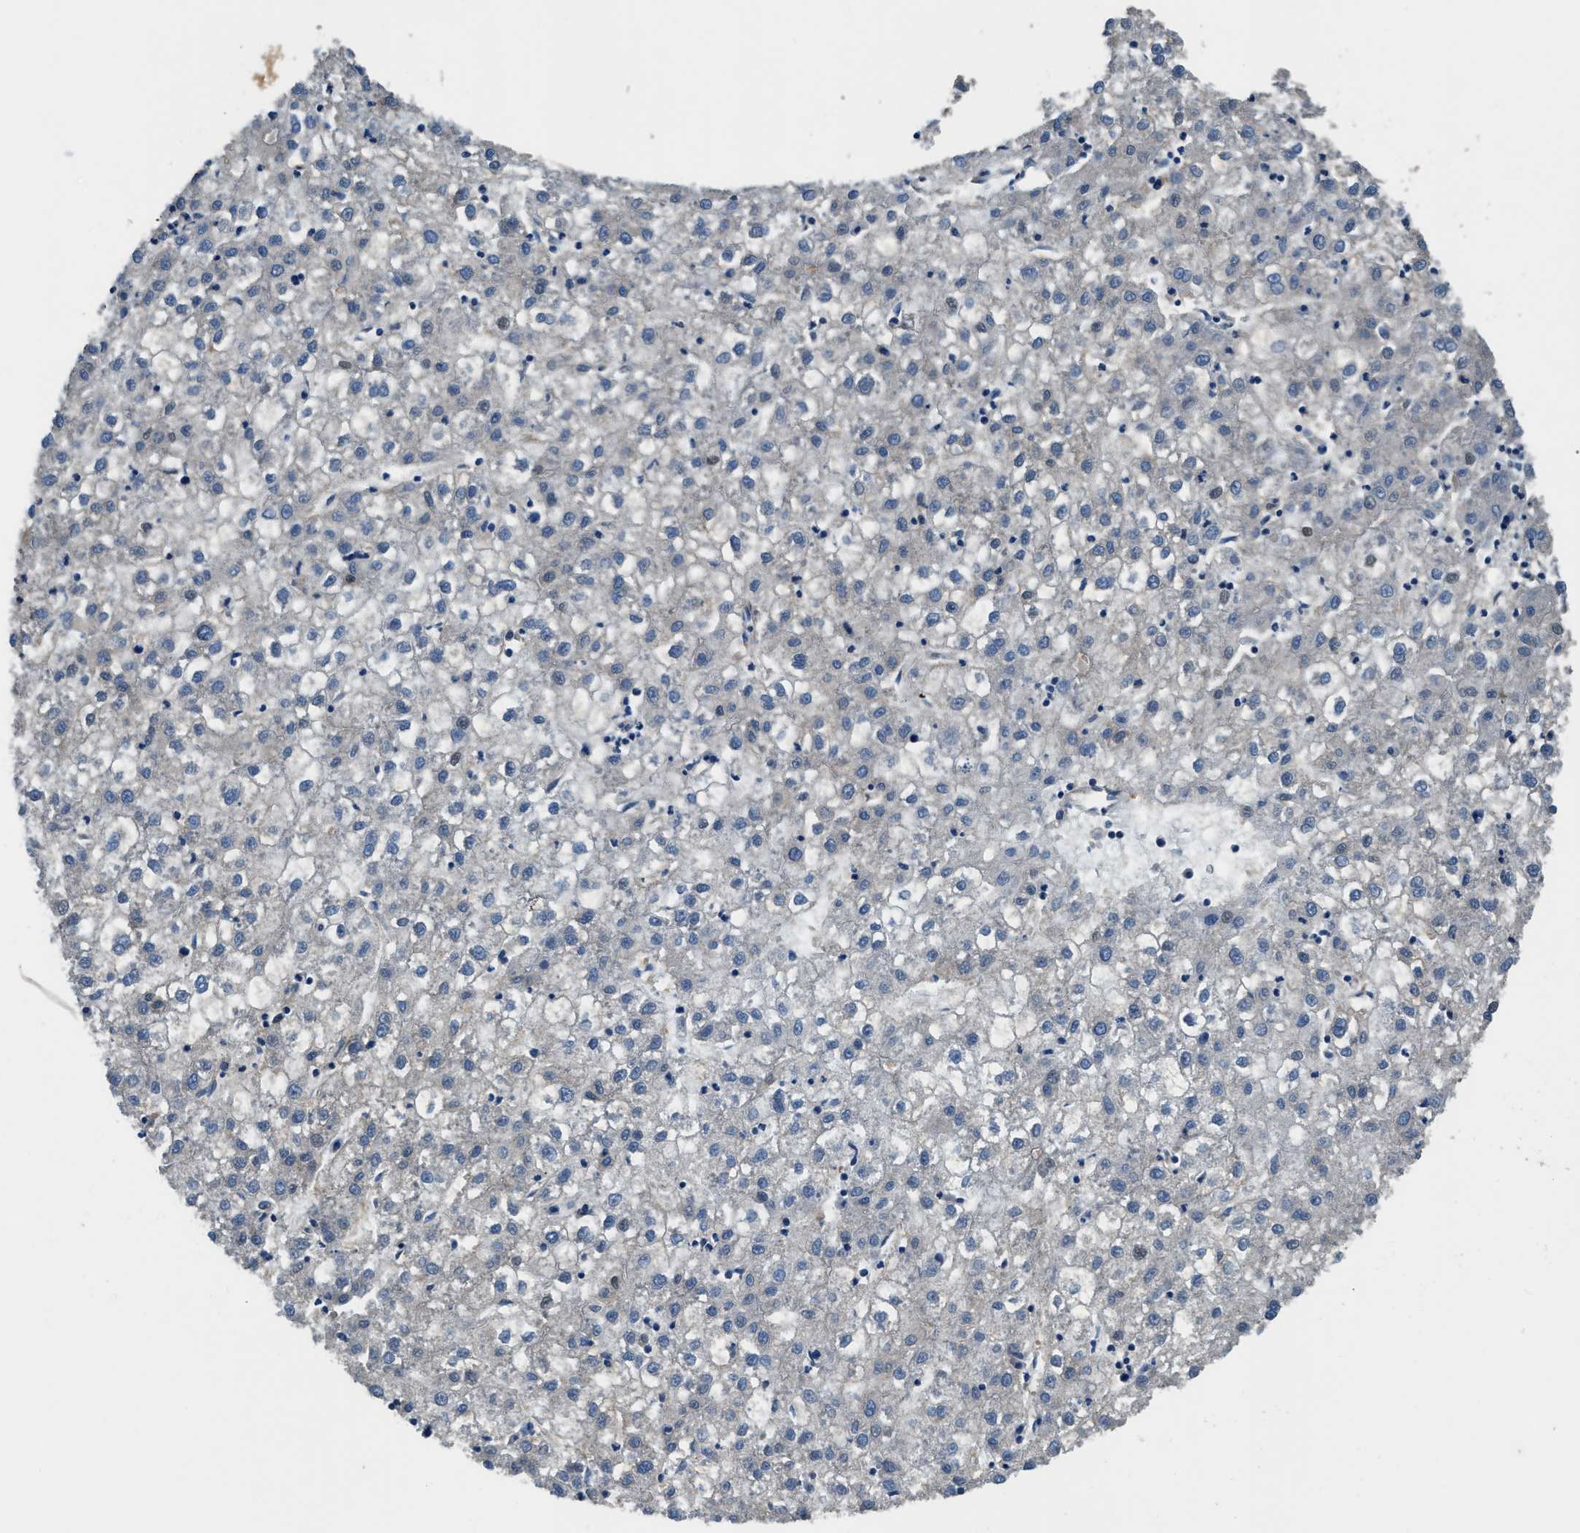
{"staining": {"intensity": "negative", "quantity": "none", "location": "none"}, "tissue": "liver cancer", "cell_type": "Tumor cells", "image_type": "cancer", "snomed": [{"axis": "morphology", "description": "Carcinoma, Hepatocellular, NOS"}, {"axis": "topography", "description": "Liver"}], "caption": "Immunohistochemistry (IHC) of liver cancer (hepatocellular carcinoma) displays no positivity in tumor cells.", "gene": "EEA1", "patient": {"sex": "male", "age": 72}}